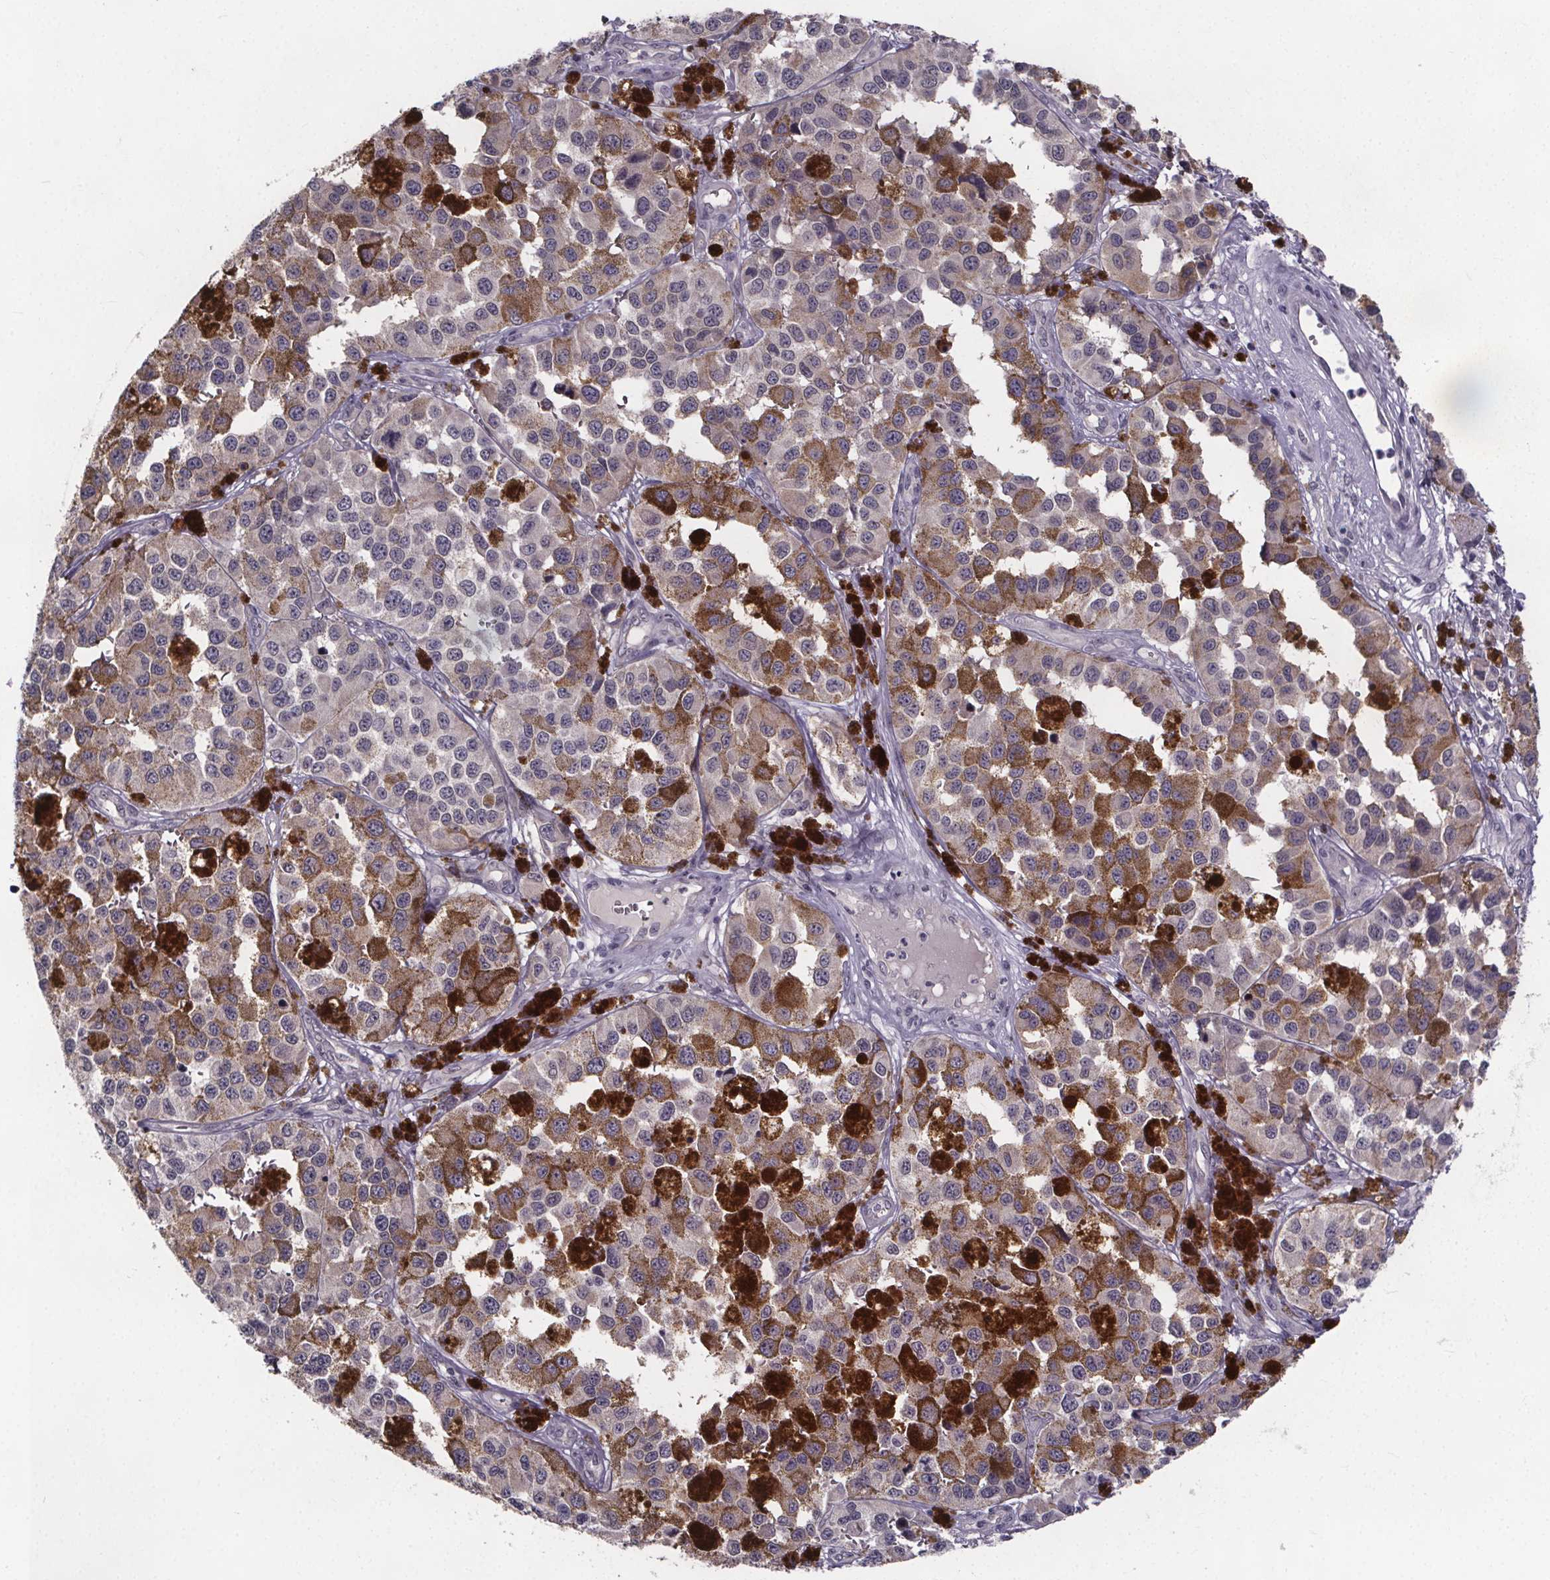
{"staining": {"intensity": "negative", "quantity": "none", "location": "none"}, "tissue": "melanoma", "cell_type": "Tumor cells", "image_type": "cancer", "snomed": [{"axis": "morphology", "description": "Malignant melanoma, NOS"}, {"axis": "topography", "description": "Skin"}], "caption": "Tumor cells show no significant protein expression in malignant melanoma.", "gene": "FAM181B", "patient": {"sex": "female", "age": 58}}